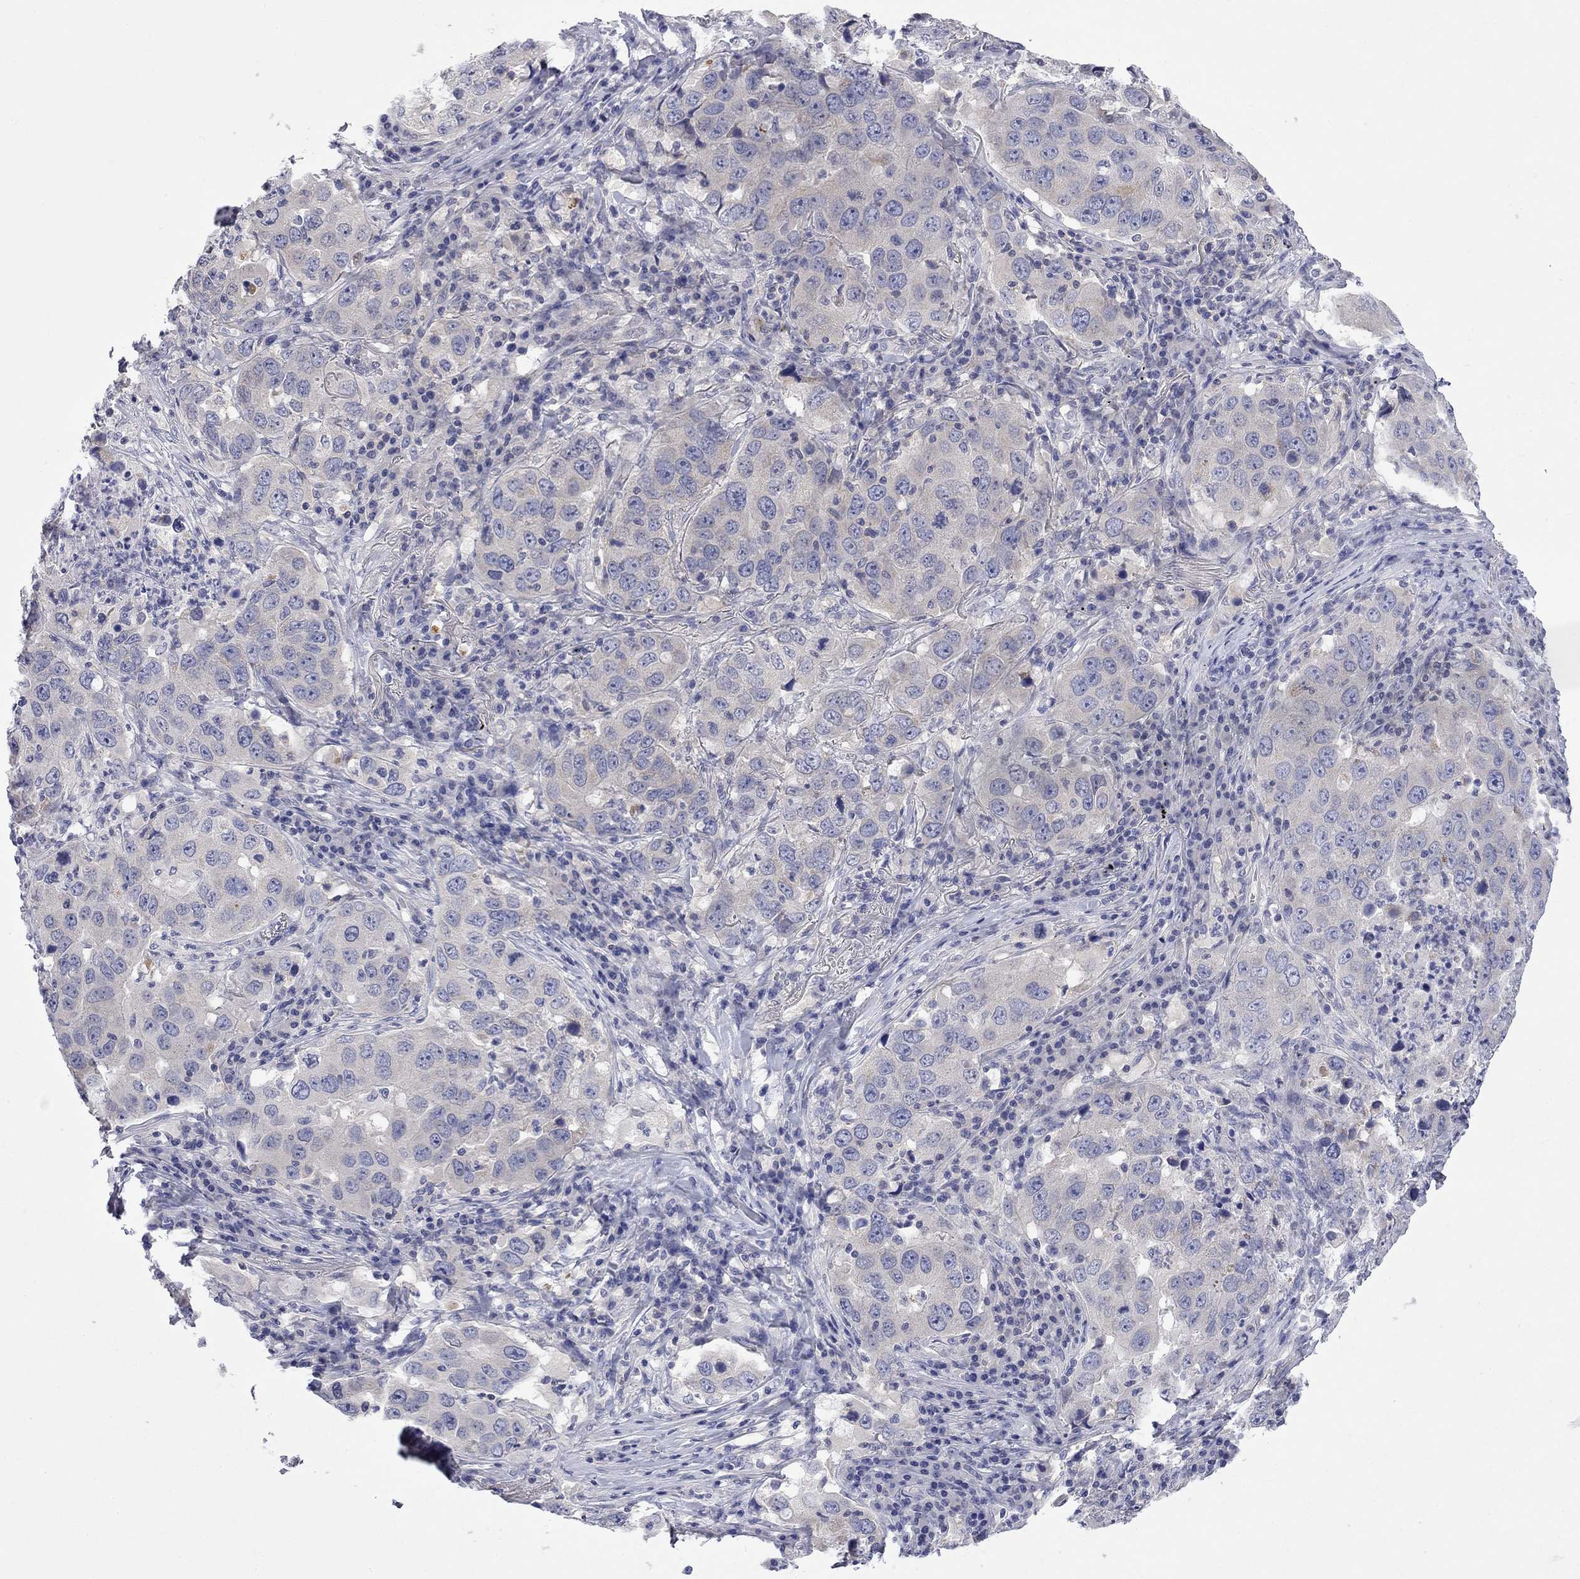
{"staining": {"intensity": "negative", "quantity": "none", "location": "none"}, "tissue": "lung cancer", "cell_type": "Tumor cells", "image_type": "cancer", "snomed": [{"axis": "morphology", "description": "Adenocarcinoma, NOS"}, {"axis": "topography", "description": "Lung"}], "caption": "Protein analysis of adenocarcinoma (lung) displays no significant staining in tumor cells.", "gene": "ABCB4", "patient": {"sex": "male", "age": 73}}